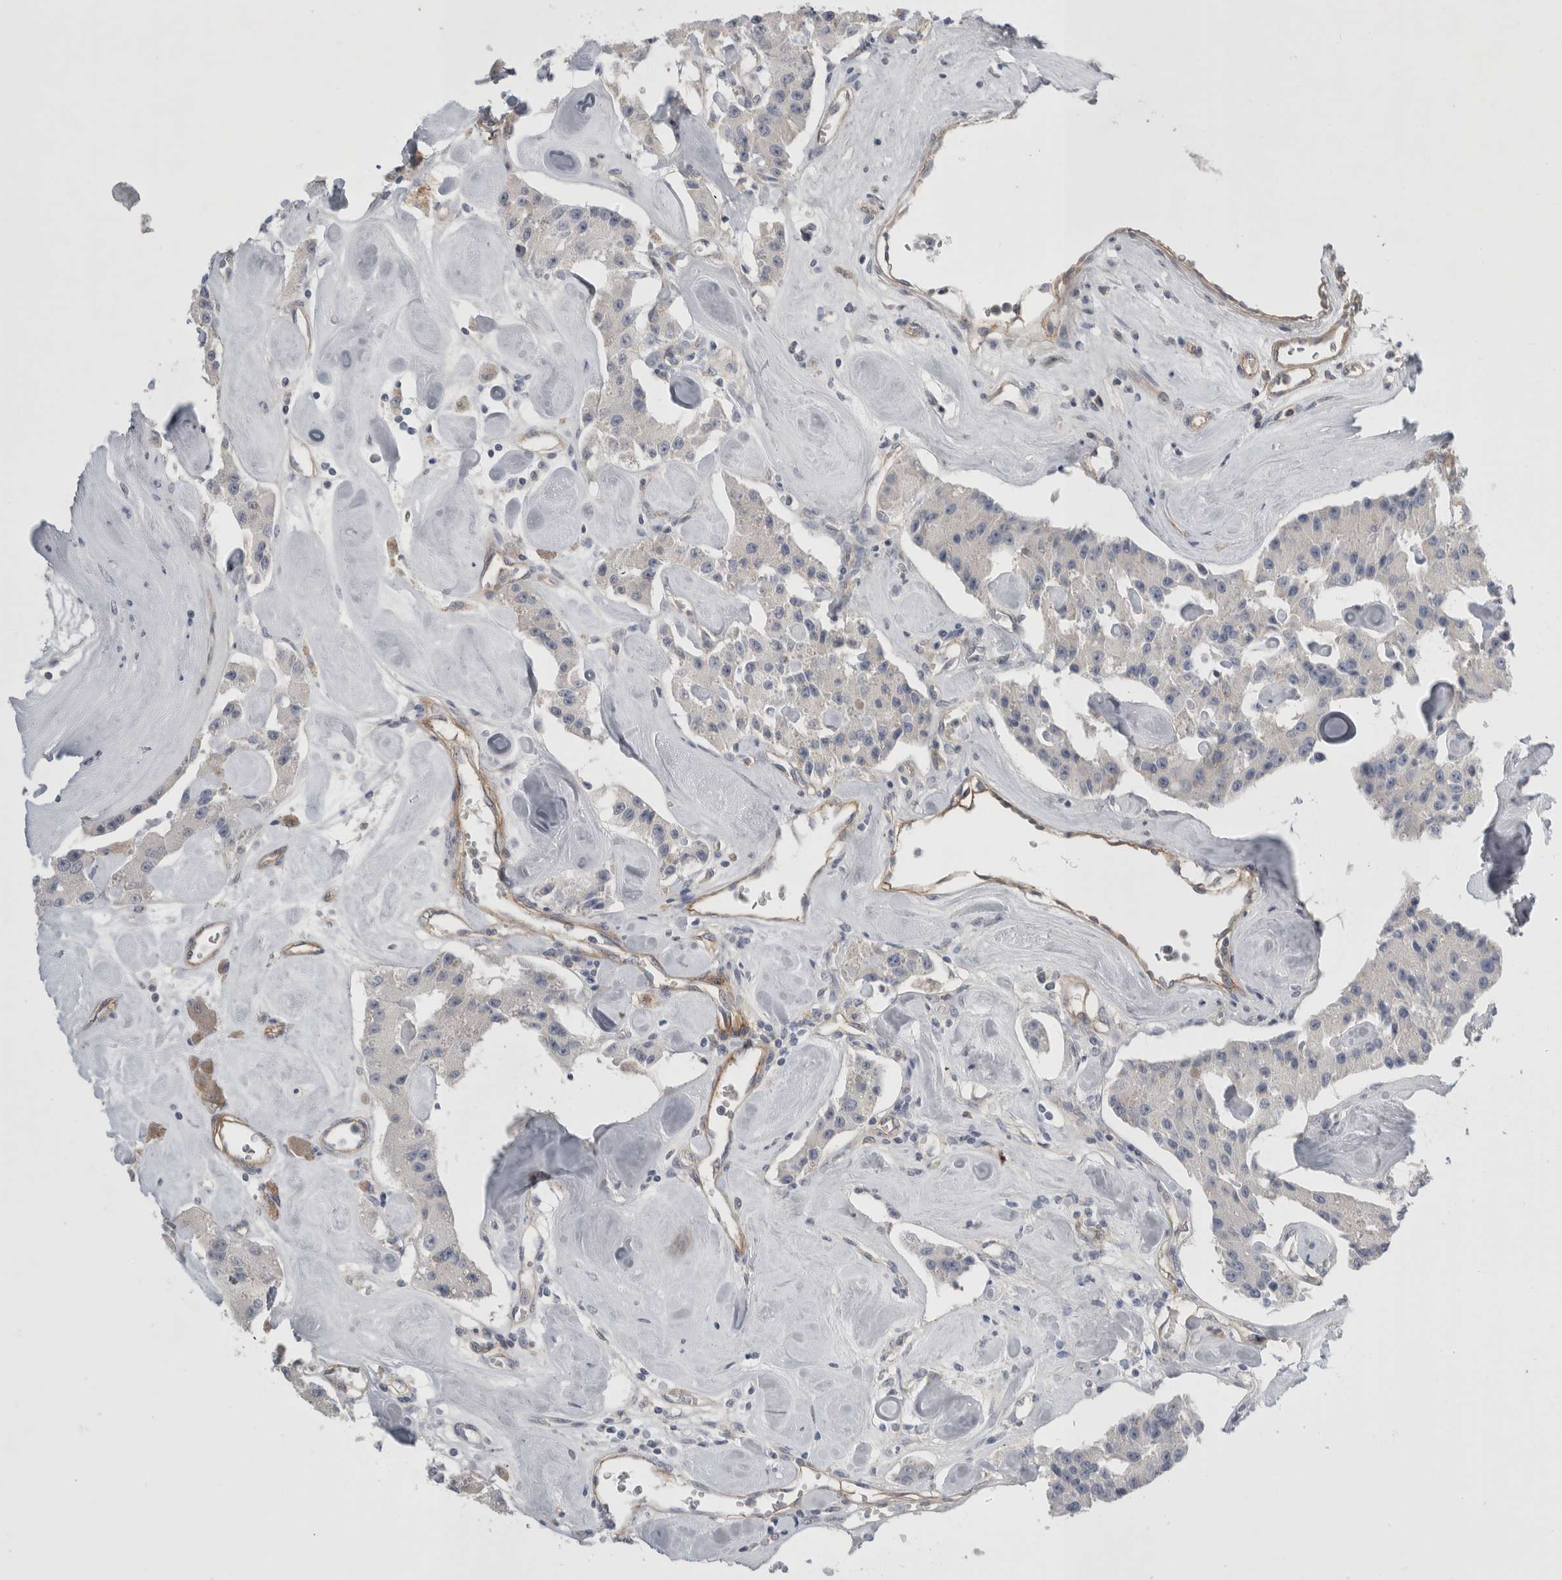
{"staining": {"intensity": "negative", "quantity": "none", "location": "none"}, "tissue": "carcinoid", "cell_type": "Tumor cells", "image_type": "cancer", "snomed": [{"axis": "morphology", "description": "Carcinoid, malignant, NOS"}, {"axis": "topography", "description": "Pancreas"}], "caption": "This photomicrograph is of malignant carcinoid stained with immunohistochemistry (IHC) to label a protein in brown with the nuclei are counter-stained blue. There is no staining in tumor cells.", "gene": "VANGL1", "patient": {"sex": "male", "age": 41}}